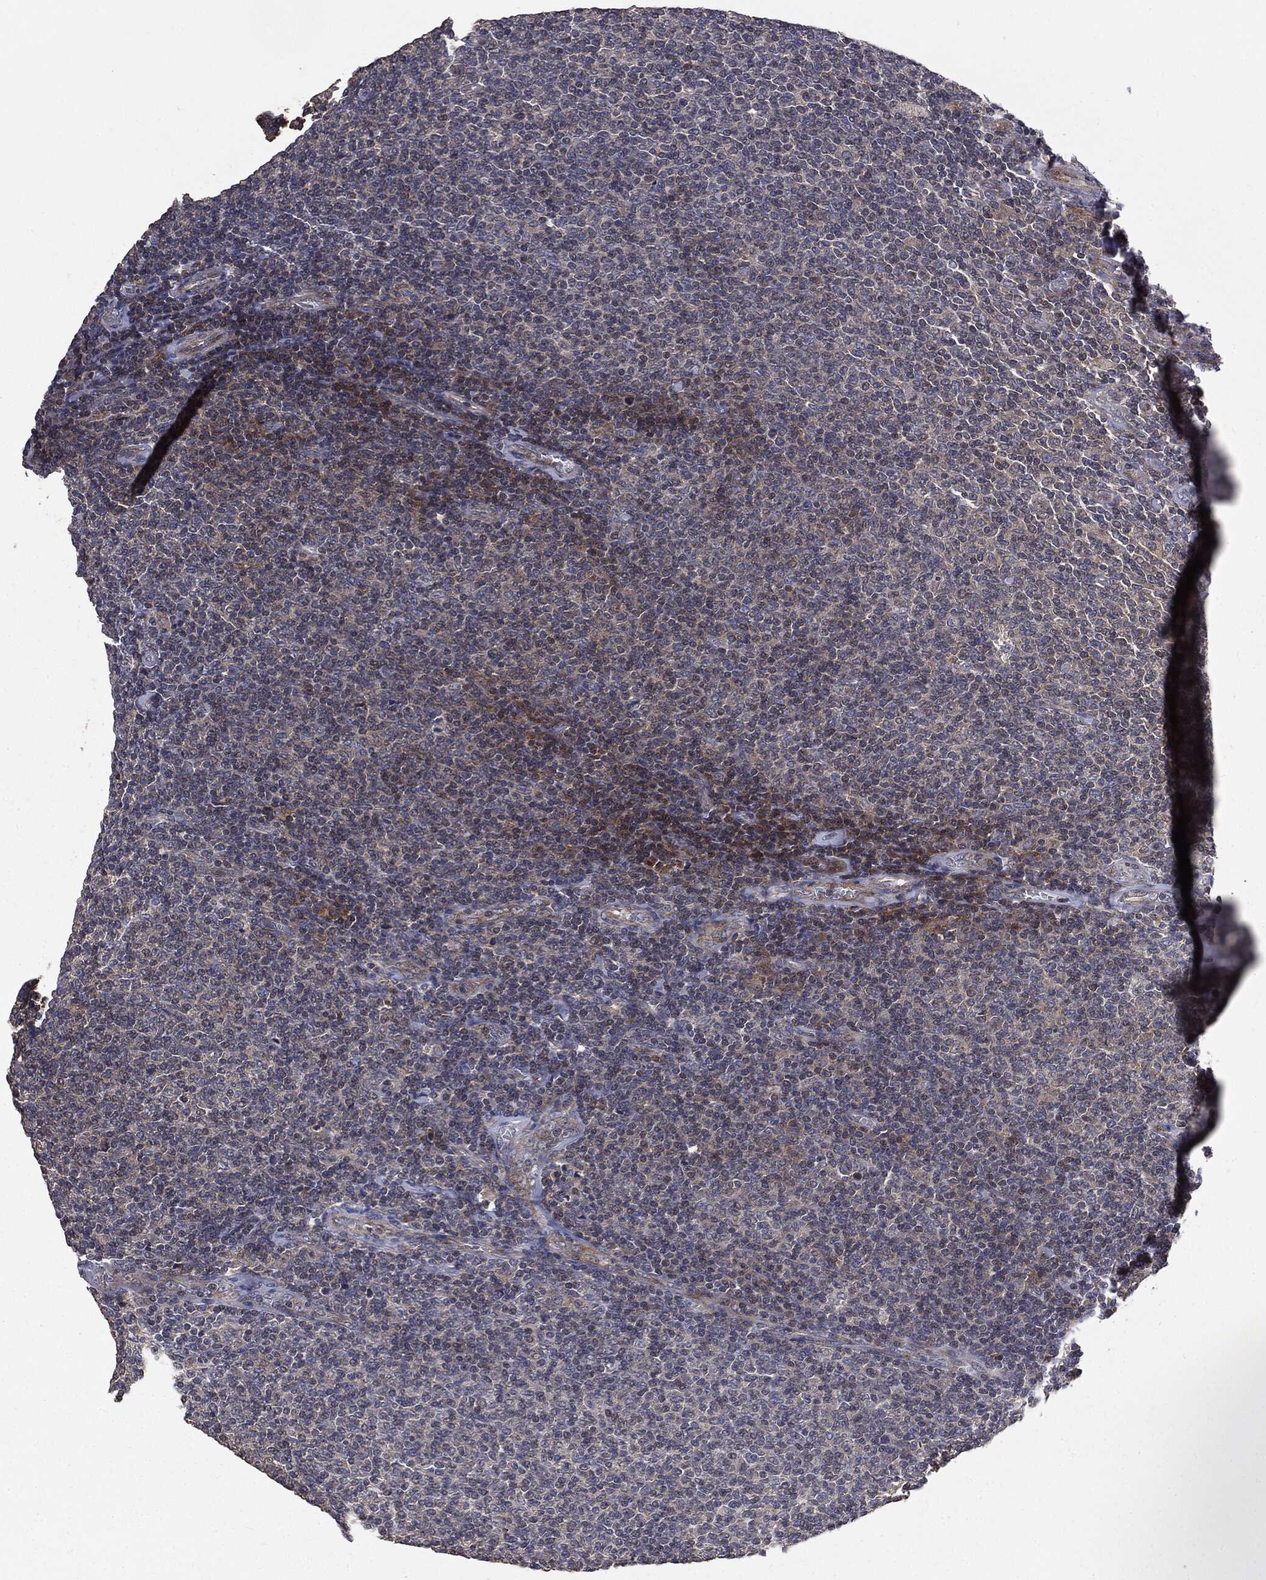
{"staining": {"intensity": "moderate", "quantity": "<25%", "location": "cytoplasmic/membranous"}, "tissue": "lymphoma", "cell_type": "Tumor cells", "image_type": "cancer", "snomed": [{"axis": "morphology", "description": "Malignant lymphoma, non-Hodgkin's type, Low grade"}, {"axis": "topography", "description": "Lymph node"}], "caption": "An immunohistochemistry micrograph of neoplastic tissue is shown. Protein staining in brown shows moderate cytoplasmic/membranous positivity in lymphoma within tumor cells.", "gene": "MTOR", "patient": {"sex": "male", "age": 52}}